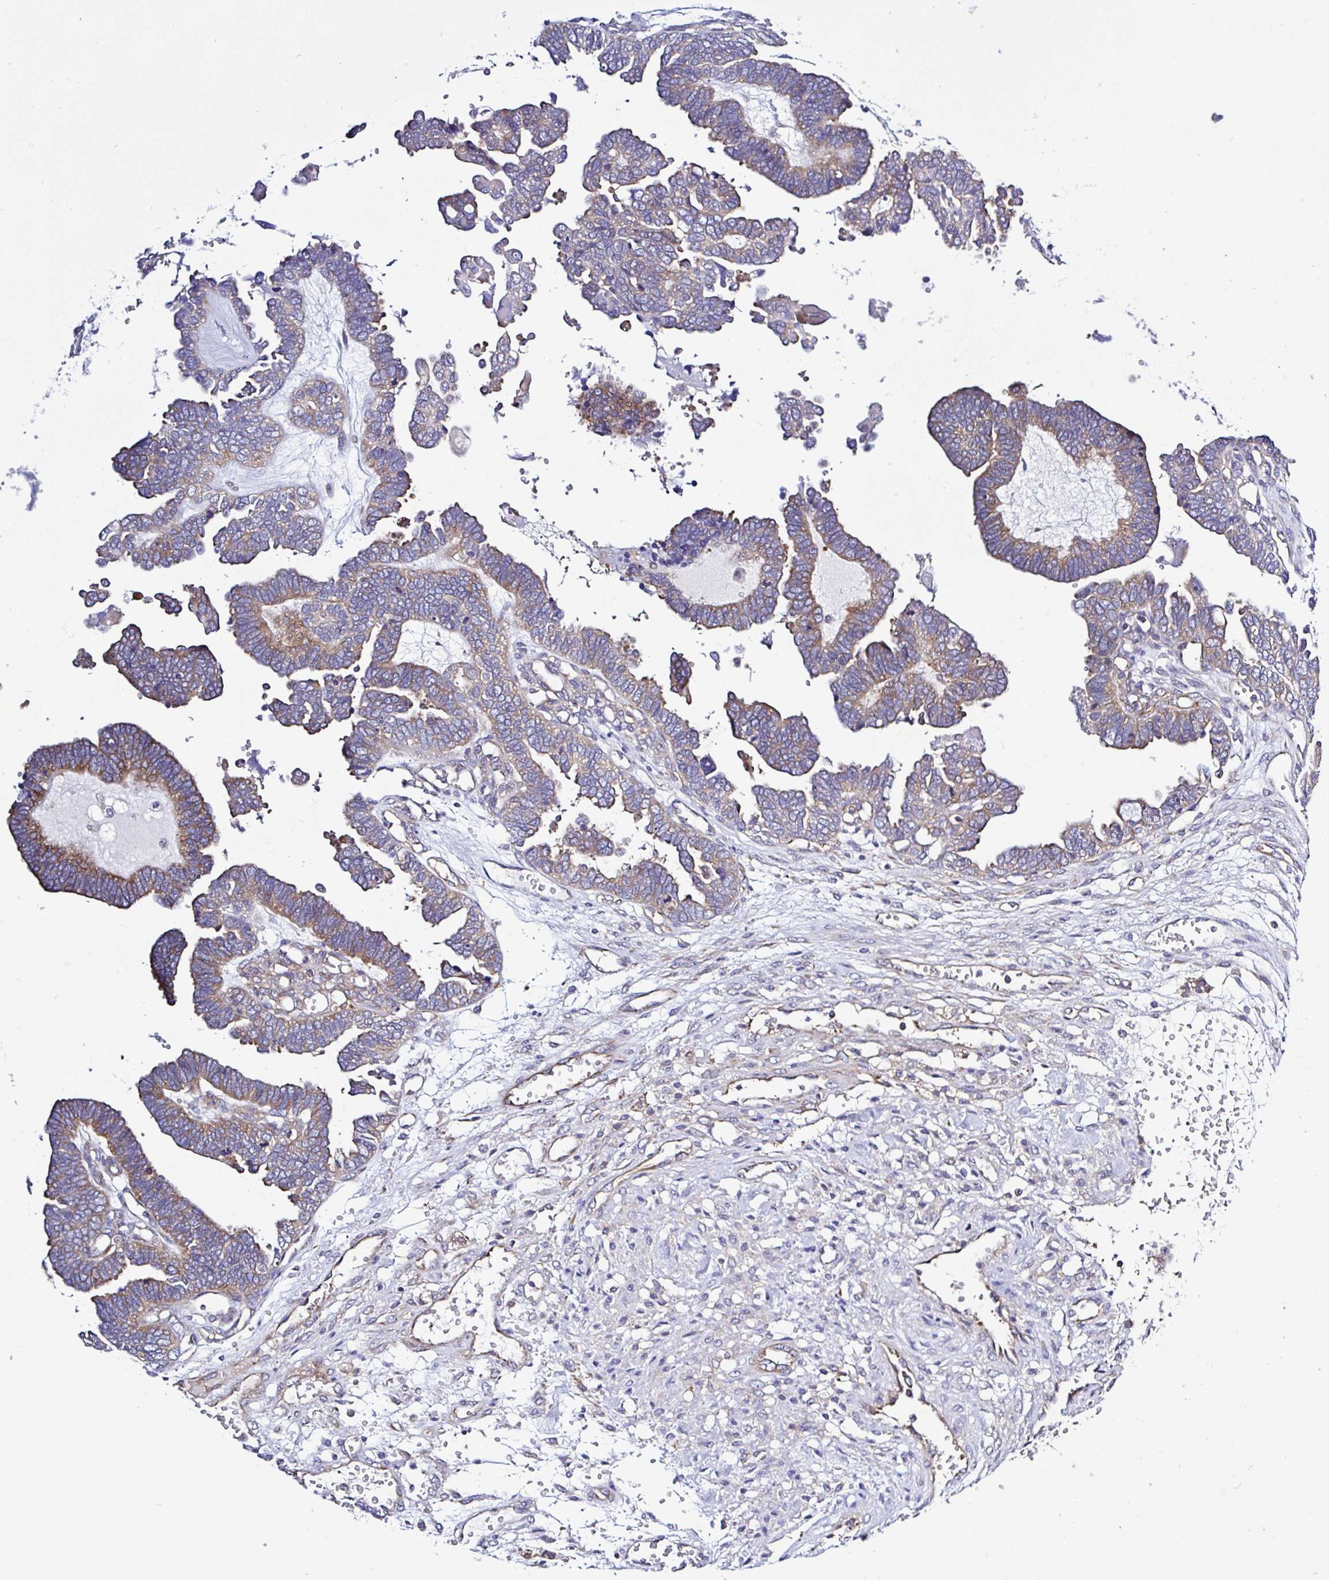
{"staining": {"intensity": "moderate", "quantity": "25%-75%", "location": "cytoplasmic/membranous"}, "tissue": "ovarian cancer", "cell_type": "Tumor cells", "image_type": "cancer", "snomed": [{"axis": "morphology", "description": "Cystadenocarcinoma, serous, NOS"}, {"axis": "topography", "description": "Ovary"}], "caption": "IHC image of neoplastic tissue: human ovarian cancer stained using immunohistochemistry (IHC) shows medium levels of moderate protein expression localized specifically in the cytoplasmic/membranous of tumor cells, appearing as a cytoplasmic/membranous brown color.", "gene": "LARS1", "patient": {"sex": "female", "age": 51}}